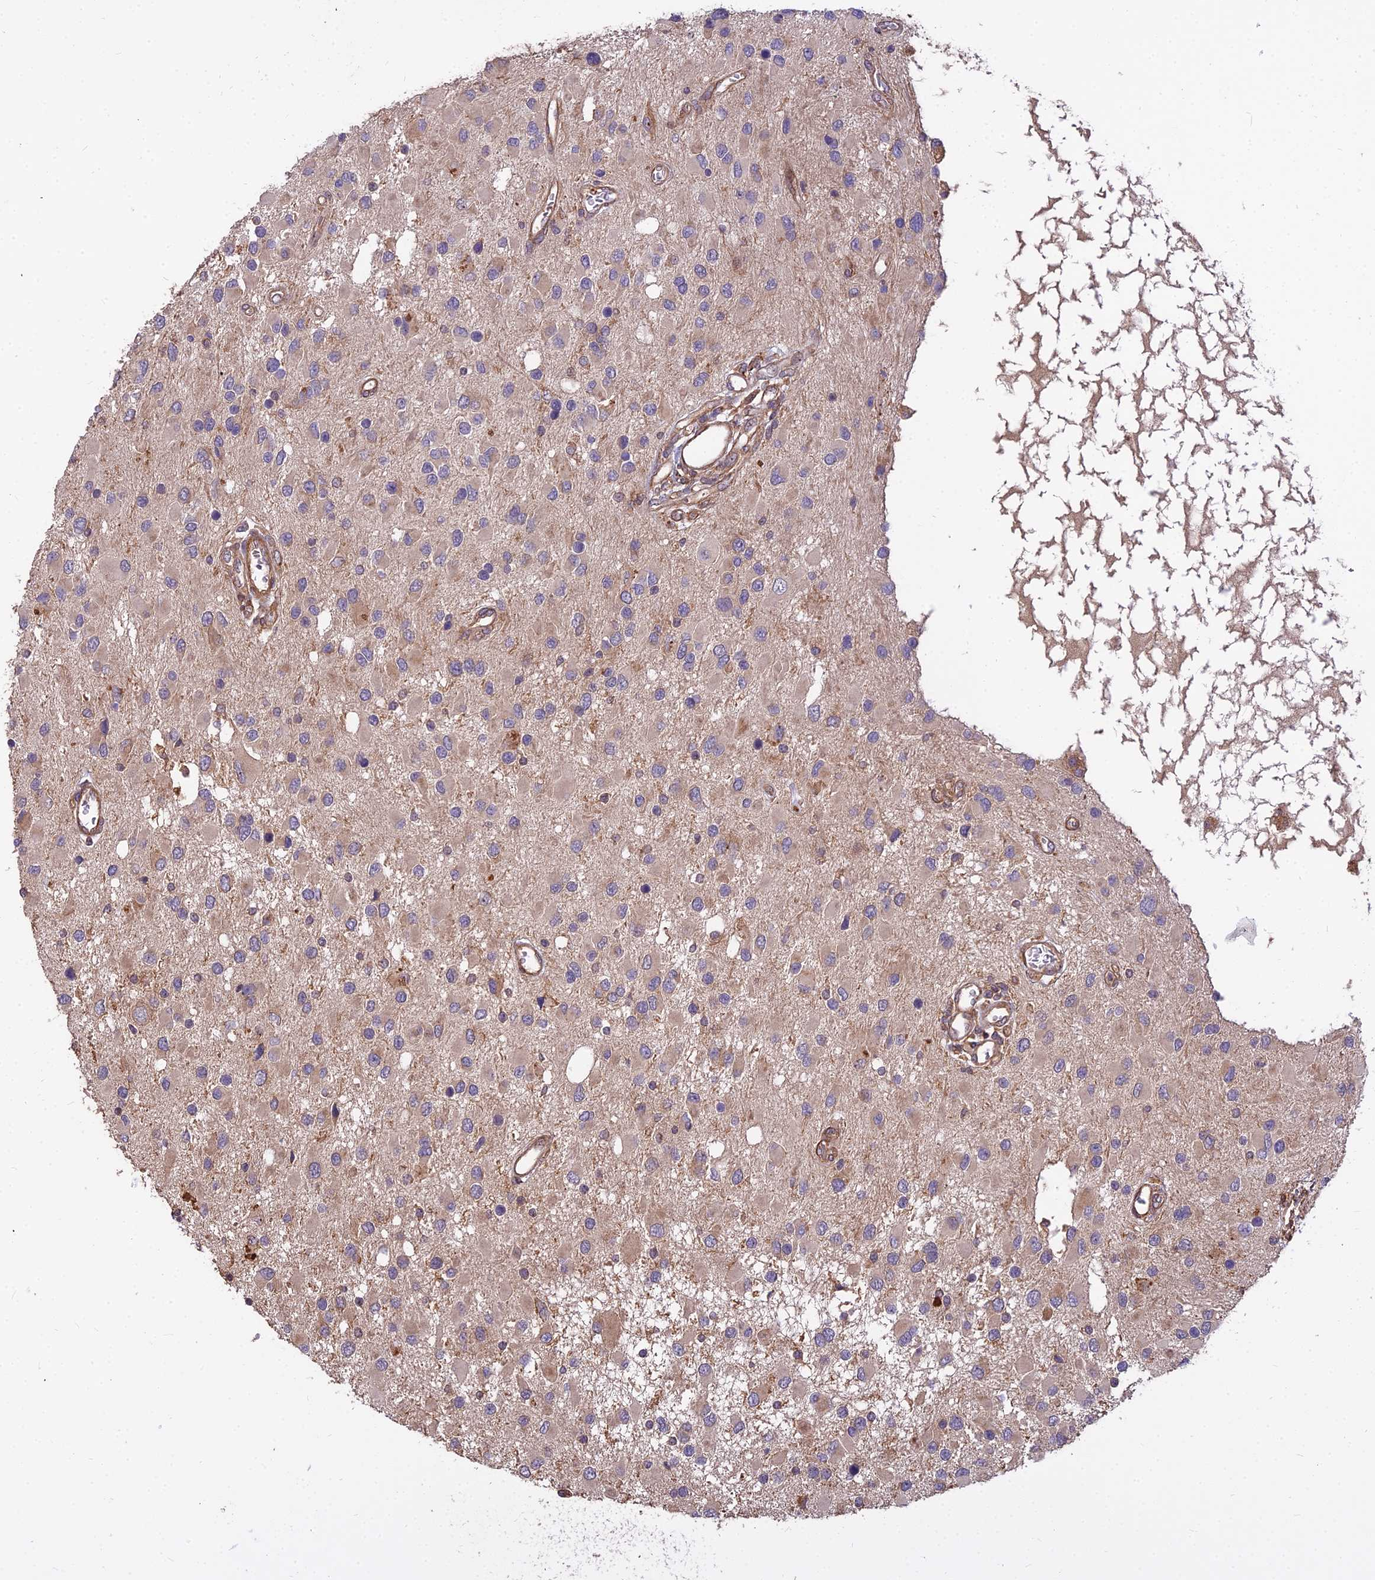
{"staining": {"intensity": "weak", "quantity": "<25%", "location": "cytoplasmic/membranous"}, "tissue": "glioma", "cell_type": "Tumor cells", "image_type": "cancer", "snomed": [{"axis": "morphology", "description": "Glioma, malignant, High grade"}, {"axis": "topography", "description": "Brain"}], "caption": "Glioma stained for a protein using immunohistochemistry exhibits no expression tumor cells.", "gene": "TCEA3", "patient": {"sex": "male", "age": 53}}